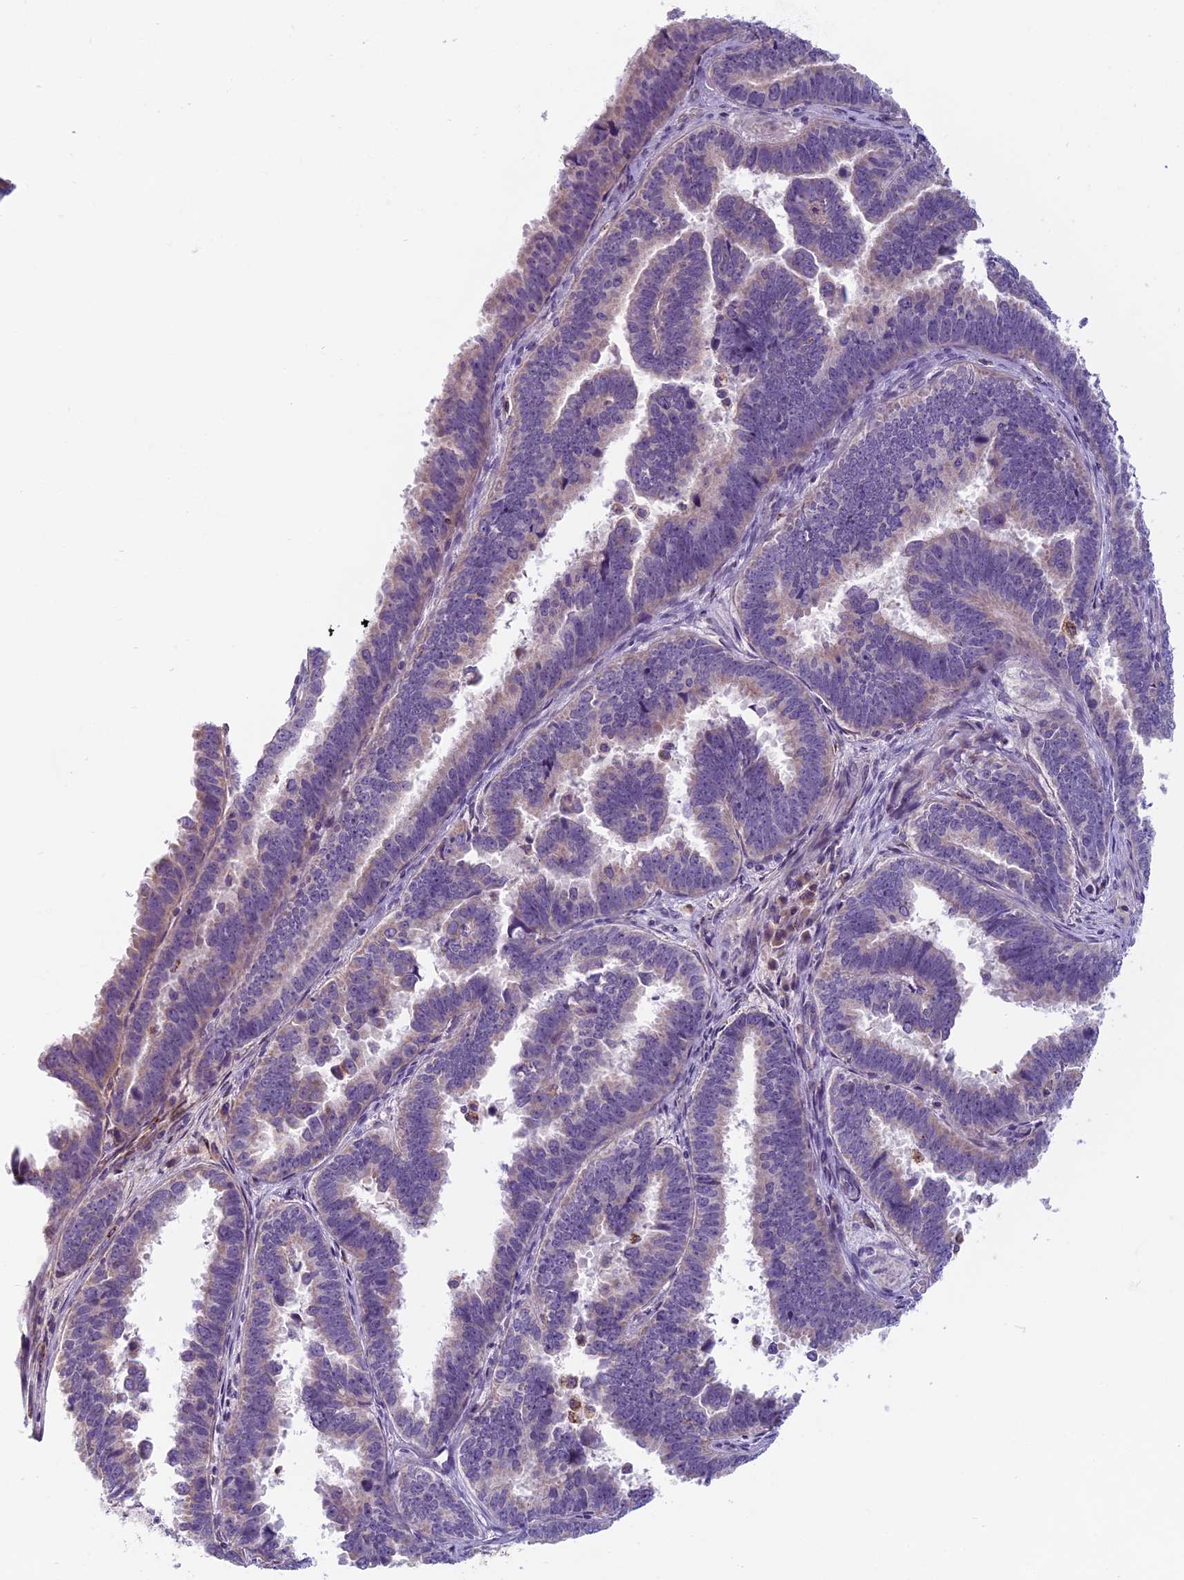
{"staining": {"intensity": "negative", "quantity": "none", "location": "none"}, "tissue": "endometrial cancer", "cell_type": "Tumor cells", "image_type": "cancer", "snomed": [{"axis": "morphology", "description": "Adenocarcinoma, NOS"}, {"axis": "topography", "description": "Endometrium"}], "caption": "Immunohistochemistry histopathology image of human endometrial cancer stained for a protein (brown), which demonstrates no positivity in tumor cells. (Brightfield microscopy of DAB (3,3'-diaminobenzidine) immunohistochemistry (IHC) at high magnification).", "gene": "SEMA7A", "patient": {"sex": "female", "age": 75}}